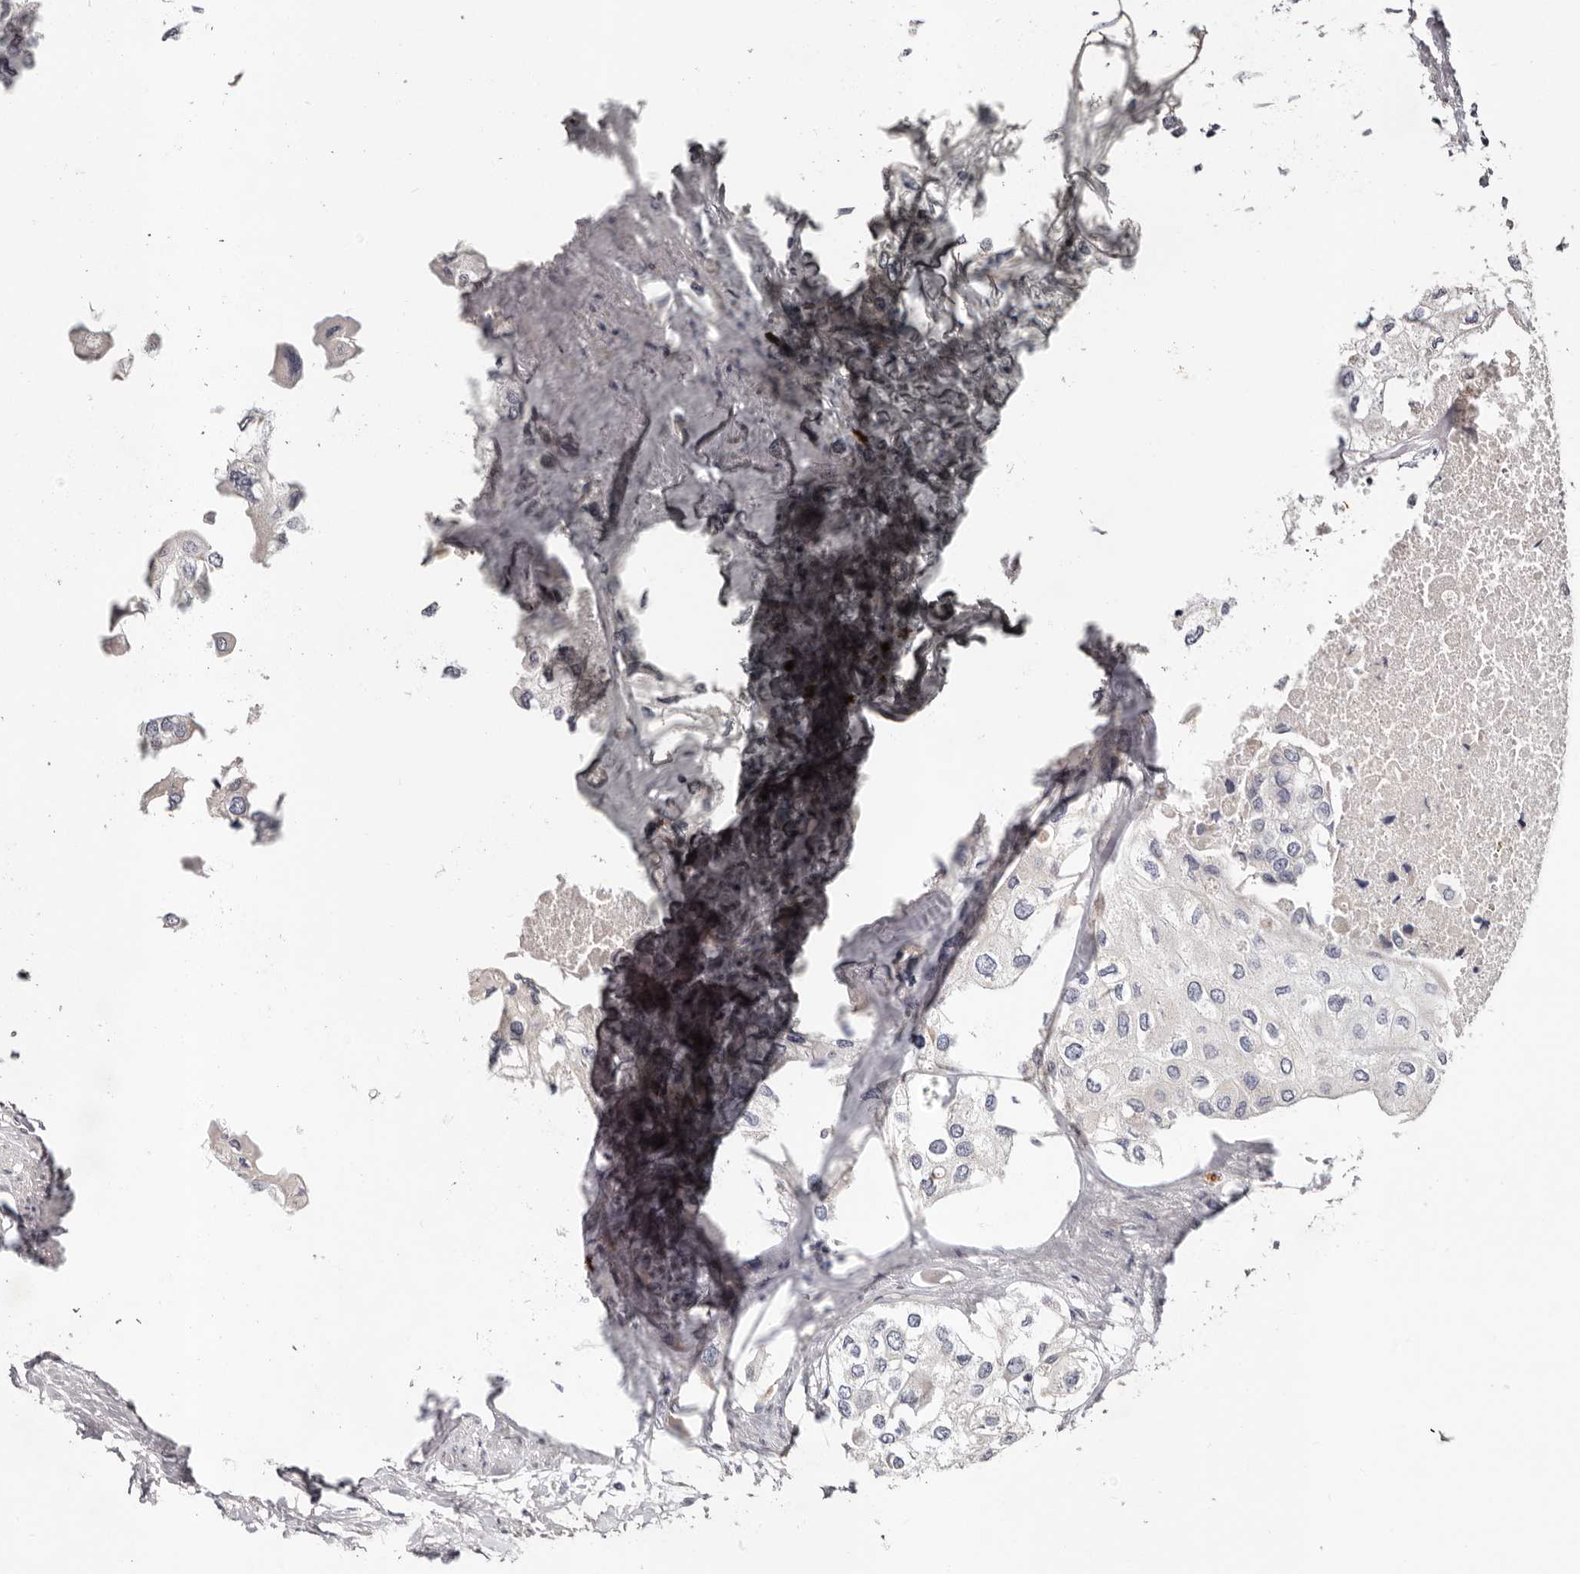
{"staining": {"intensity": "negative", "quantity": "none", "location": "none"}, "tissue": "urothelial cancer", "cell_type": "Tumor cells", "image_type": "cancer", "snomed": [{"axis": "morphology", "description": "Urothelial carcinoma, High grade"}, {"axis": "topography", "description": "Urinary bladder"}], "caption": "This is an IHC histopathology image of high-grade urothelial carcinoma. There is no positivity in tumor cells.", "gene": "SPTA1", "patient": {"sex": "male", "age": 64}}